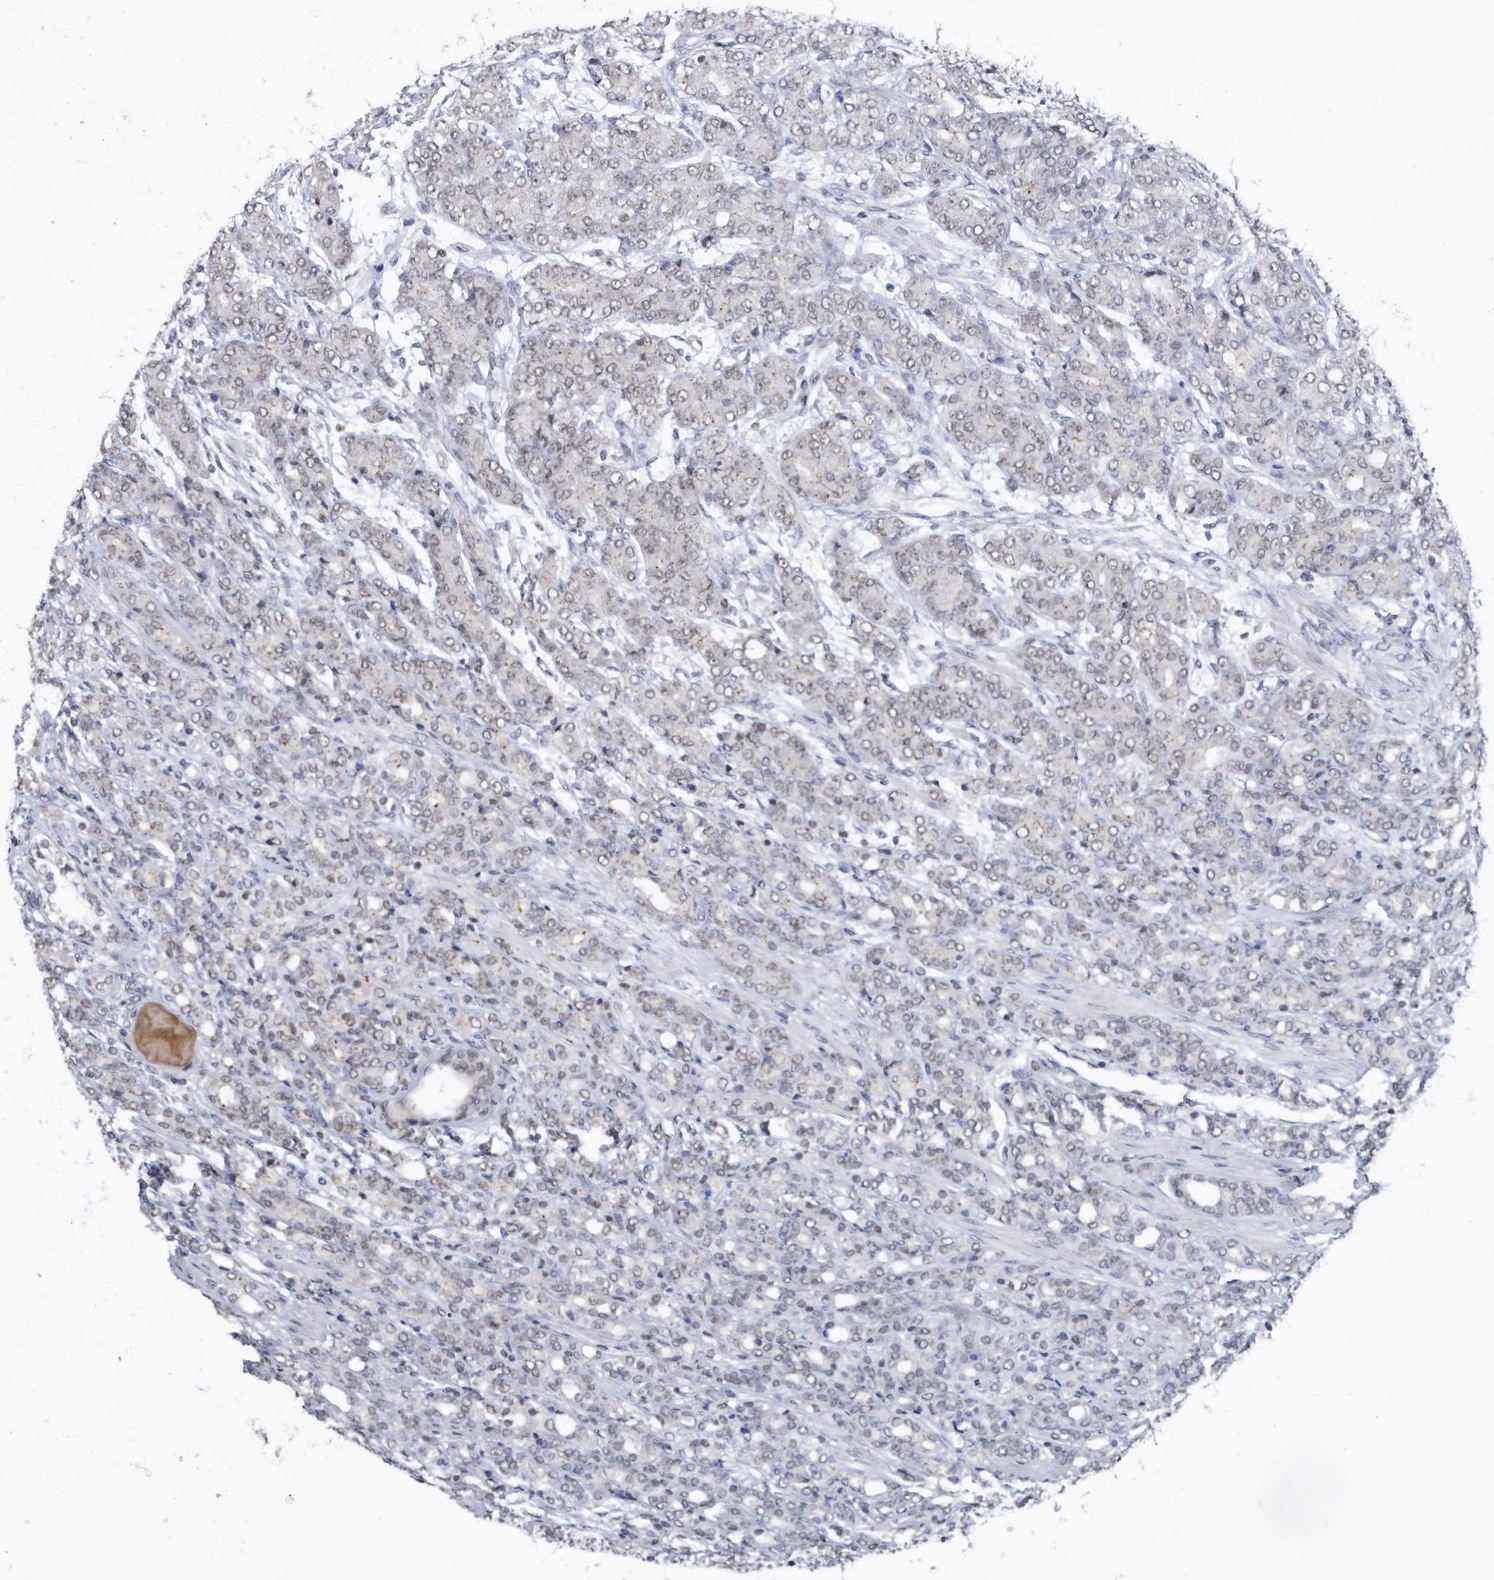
{"staining": {"intensity": "negative", "quantity": "none", "location": "none"}, "tissue": "prostate cancer", "cell_type": "Tumor cells", "image_type": "cancer", "snomed": [{"axis": "morphology", "description": "Adenocarcinoma, High grade"}, {"axis": "topography", "description": "Prostate"}], "caption": "Immunohistochemistry photomicrograph of human prostate cancer stained for a protein (brown), which shows no positivity in tumor cells.", "gene": "VIRMA", "patient": {"sex": "male", "age": 62}}